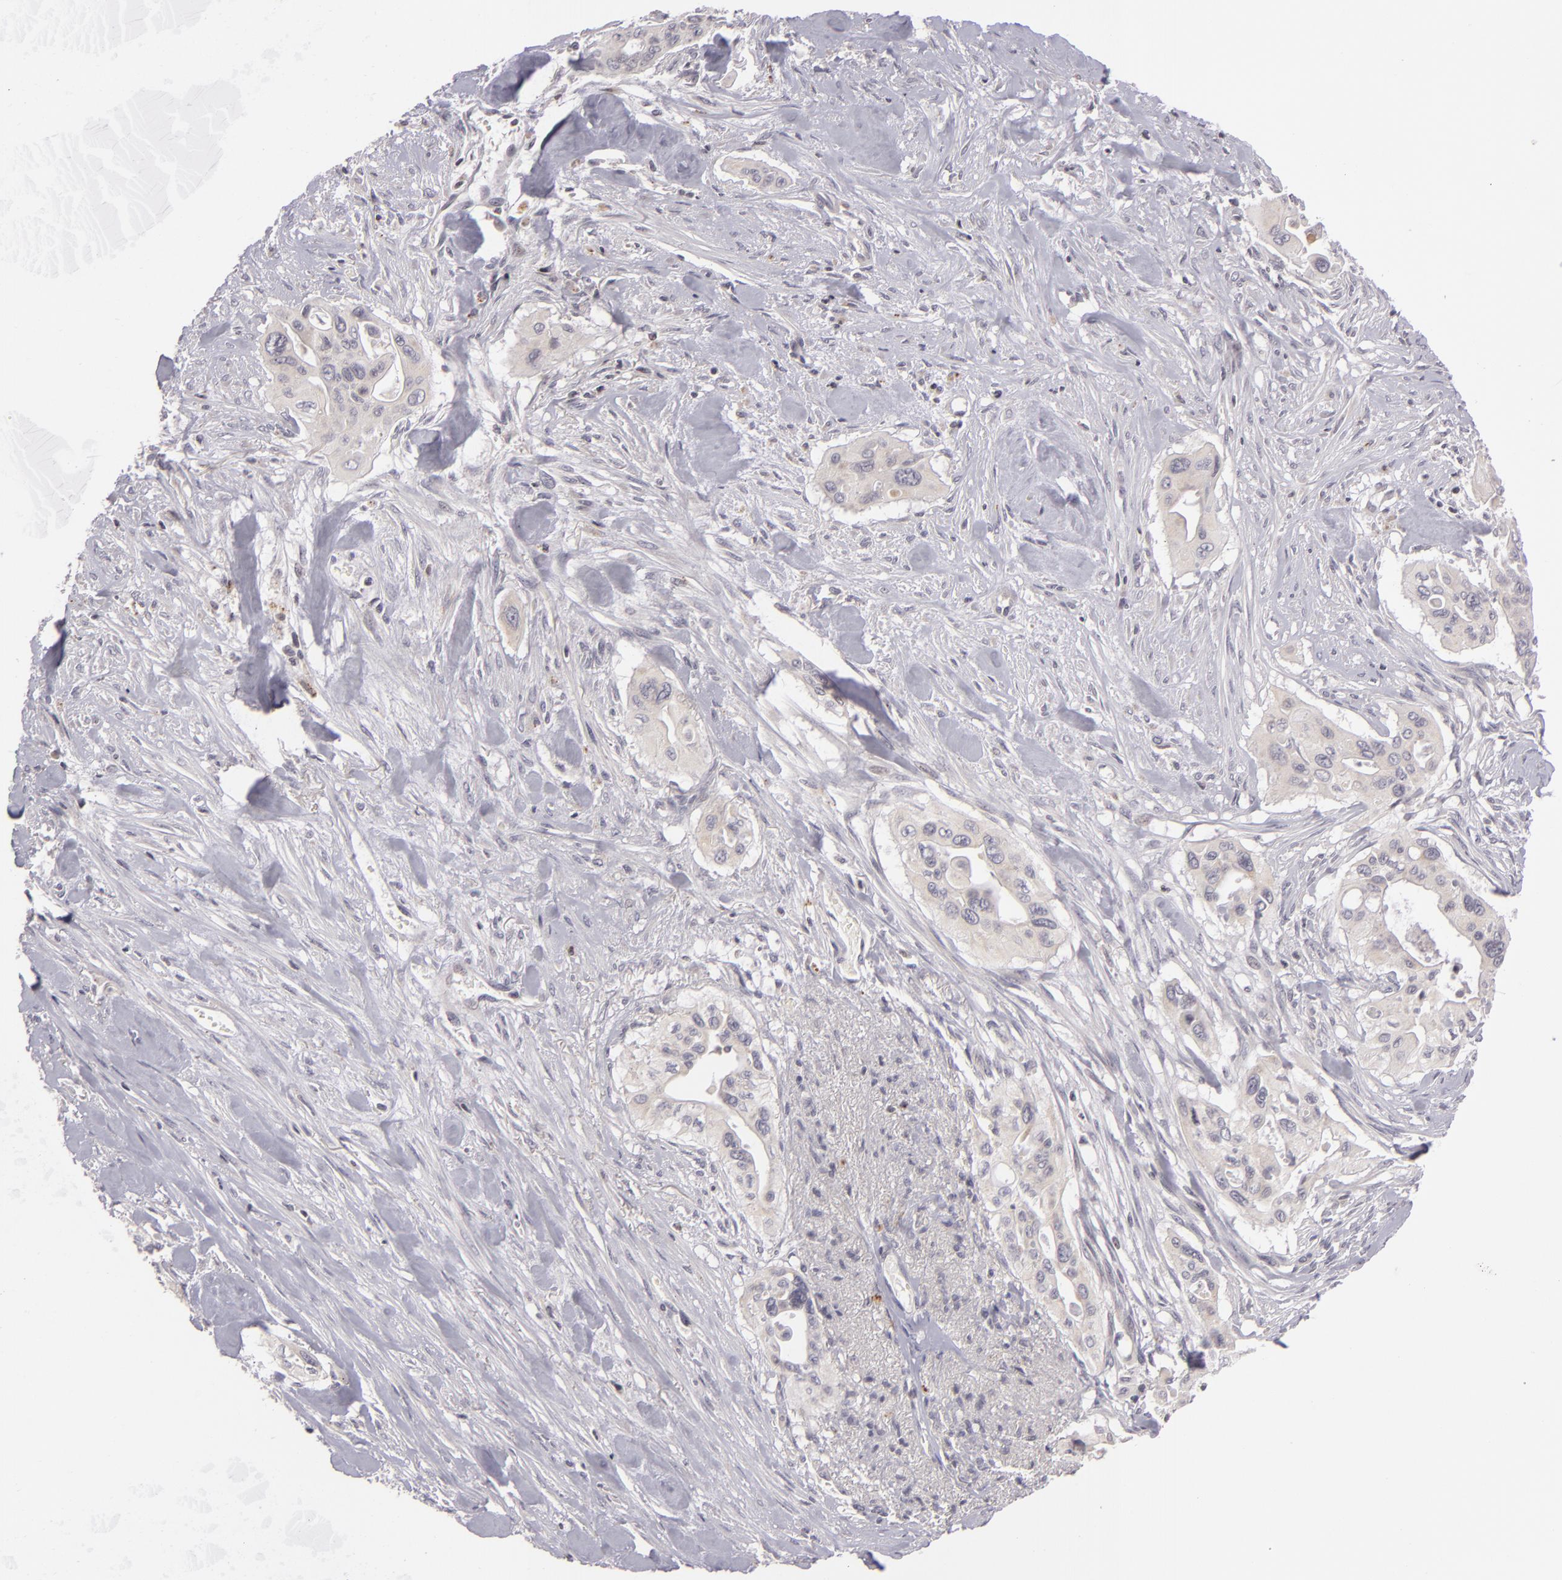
{"staining": {"intensity": "negative", "quantity": "none", "location": "none"}, "tissue": "pancreatic cancer", "cell_type": "Tumor cells", "image_type": "cancer", "snomed": [{"axis": "morphology", "description": "Adenocarcinoma, NOS"}, {"axis": "topography", "description": "Pancreas"}], "caption": "A high-resolution micrograph shows IHC staining of adenocarcinoma (pancreatic), which displays no significant positivity in tumor cells.", "gene": "AKAP6", "patient": {"sex": "male", "age": 77}}